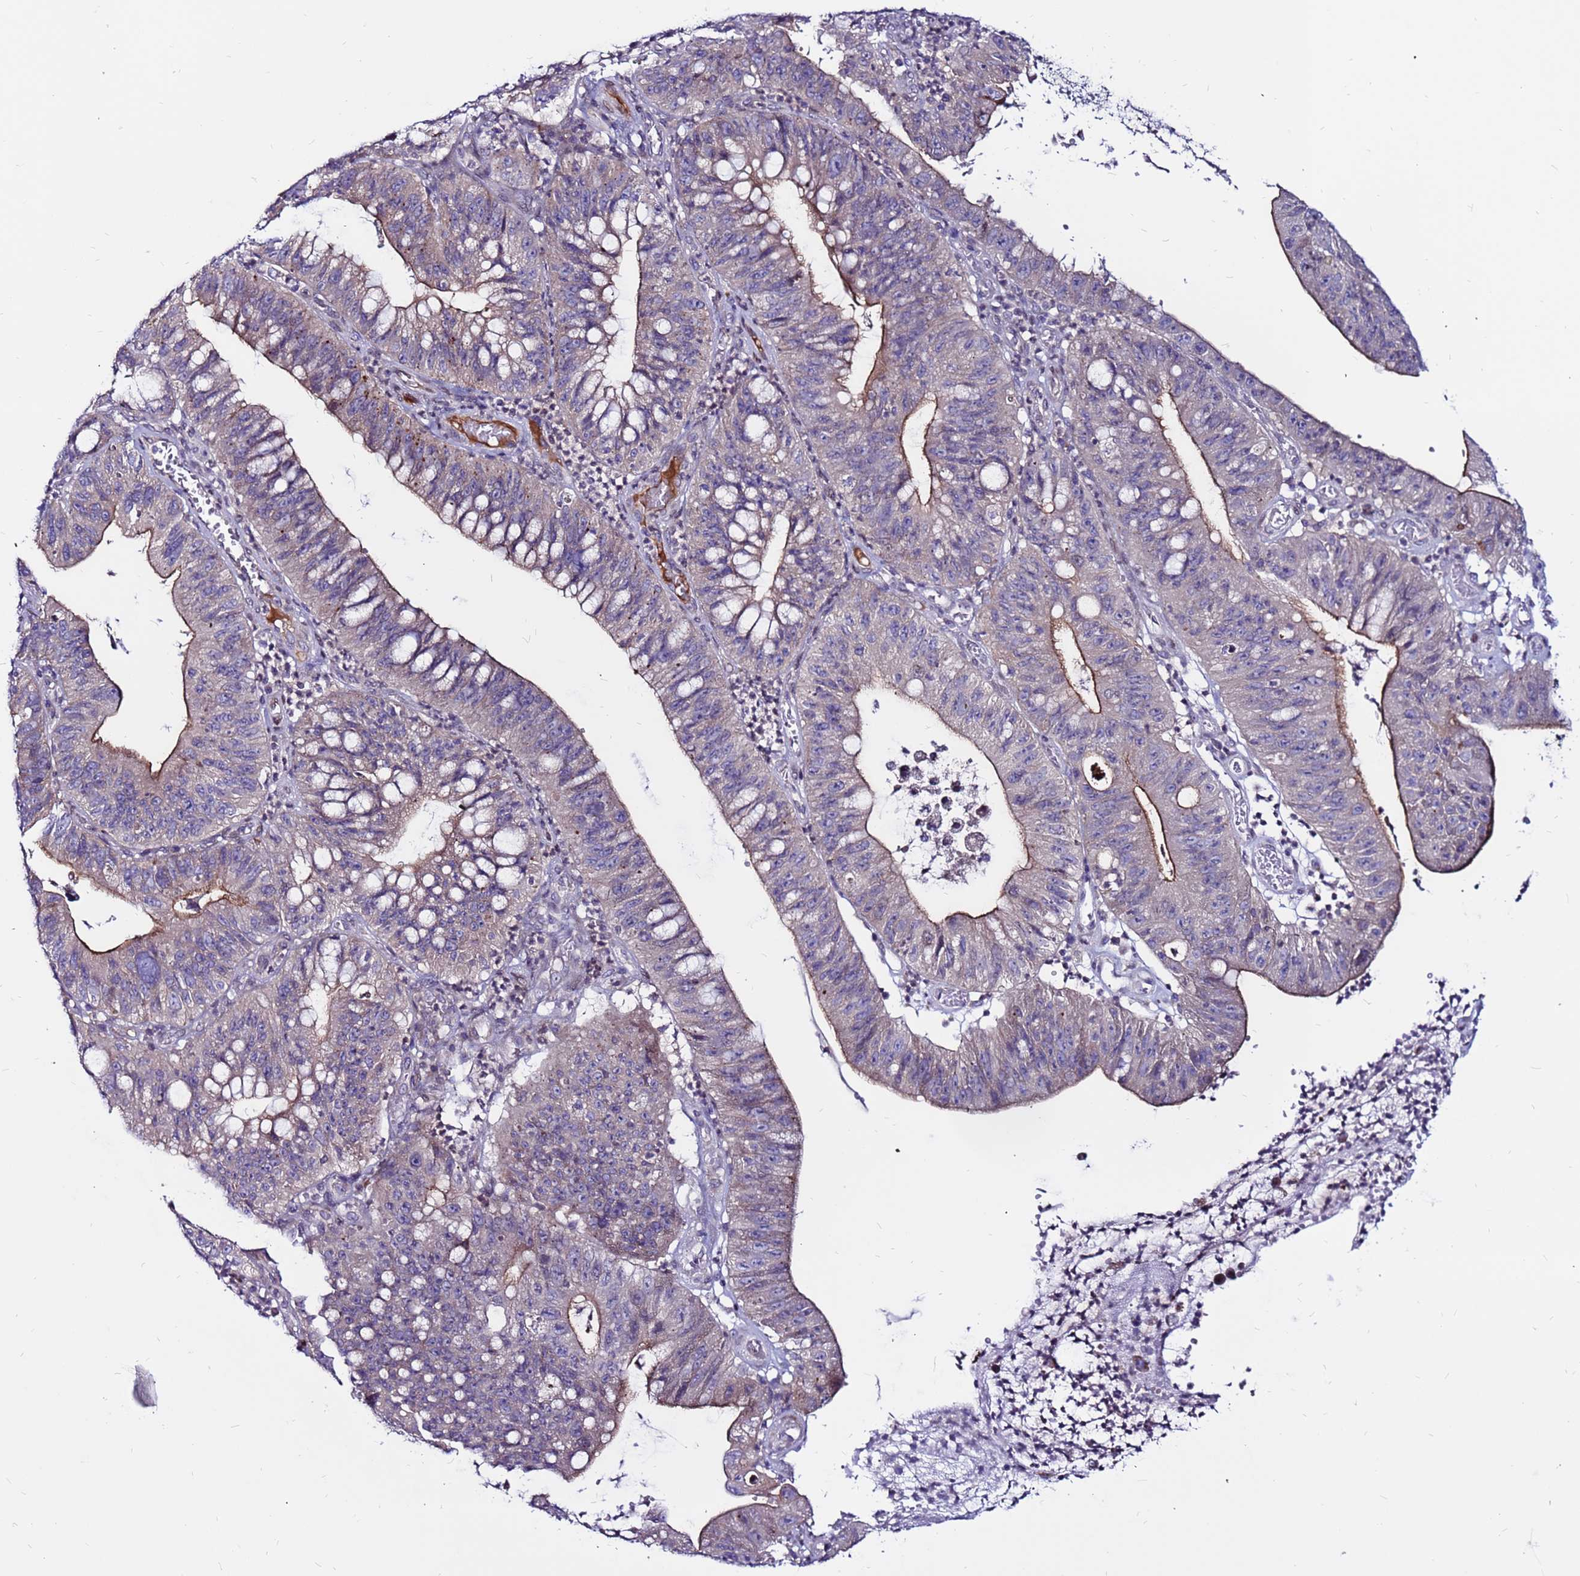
{"staining": {"intensity": "weak", "quantity": "<25%", "location": "cytoplasmic/membranous"}, "tissue": "stomach cancer", "cell_type": "Tumor cells", "image_type": "cancer", "snomed": [{"axis": "morphology", "description": "Adenocarcinoma, NOS"}, {"axis": "topography", "description": "Stomach"}], "caption": "A histopathology image of adenocarcinoma (stomach) stained for a protein exhibits no brown staining in tumor cells.", "gene": "CCDC71", "patient": {"sex": "male", "age": 59}}